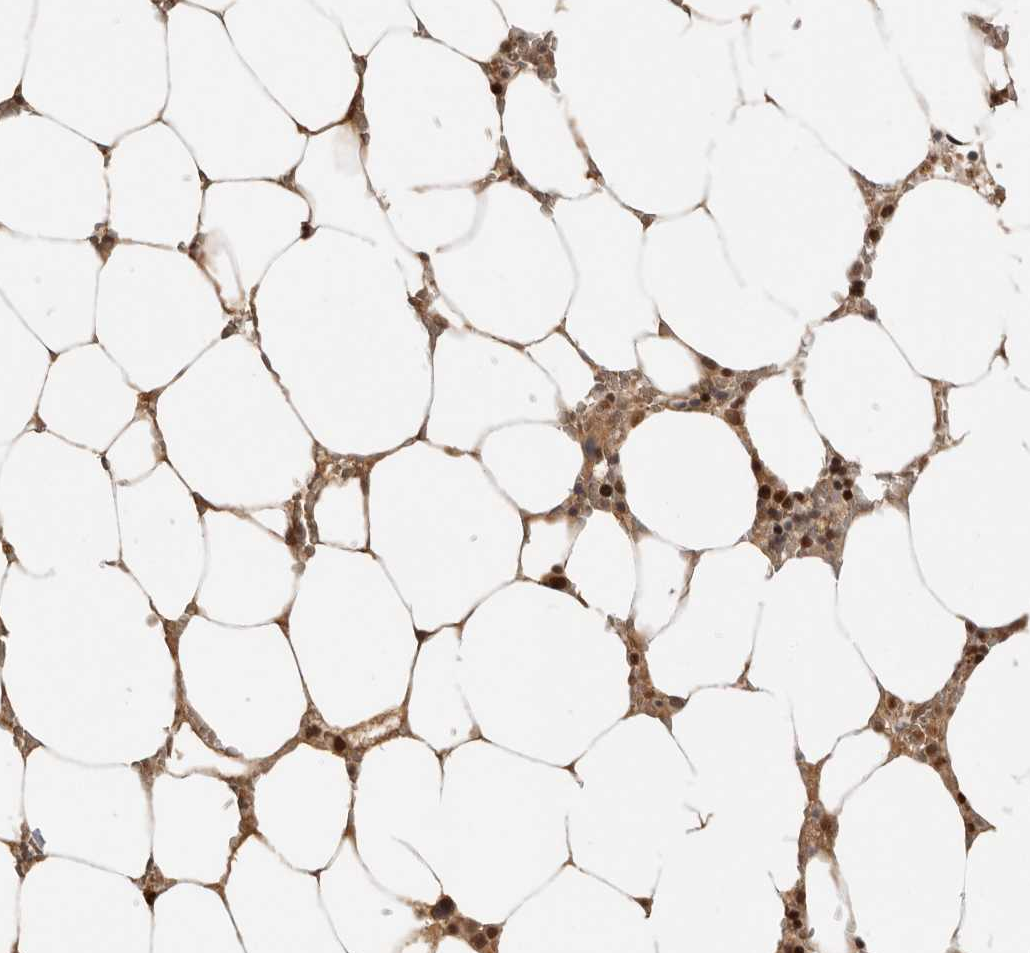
{"staining": {"intensity": "moderate", "quantity": "25%-75%", "location": "nuclear"}, "tissue": "bone marrow", "cell_type": "Hematopoietic cells", "image_type": "normal", "snomed": [{"axis": "morphology", "description": "Normal tissue, NOS"}, {"axis": "topography", "description": "Bone marrow"}], "caption": "A high-resolution image shows immunohistochemistry (IHC) staining of benign bone marrow, which reveals moderate nuclear expression in about 25%-75% of hematopoietic cells.", "gene": "PSMA5", "patient": {"sex": "male", "age": 70}}